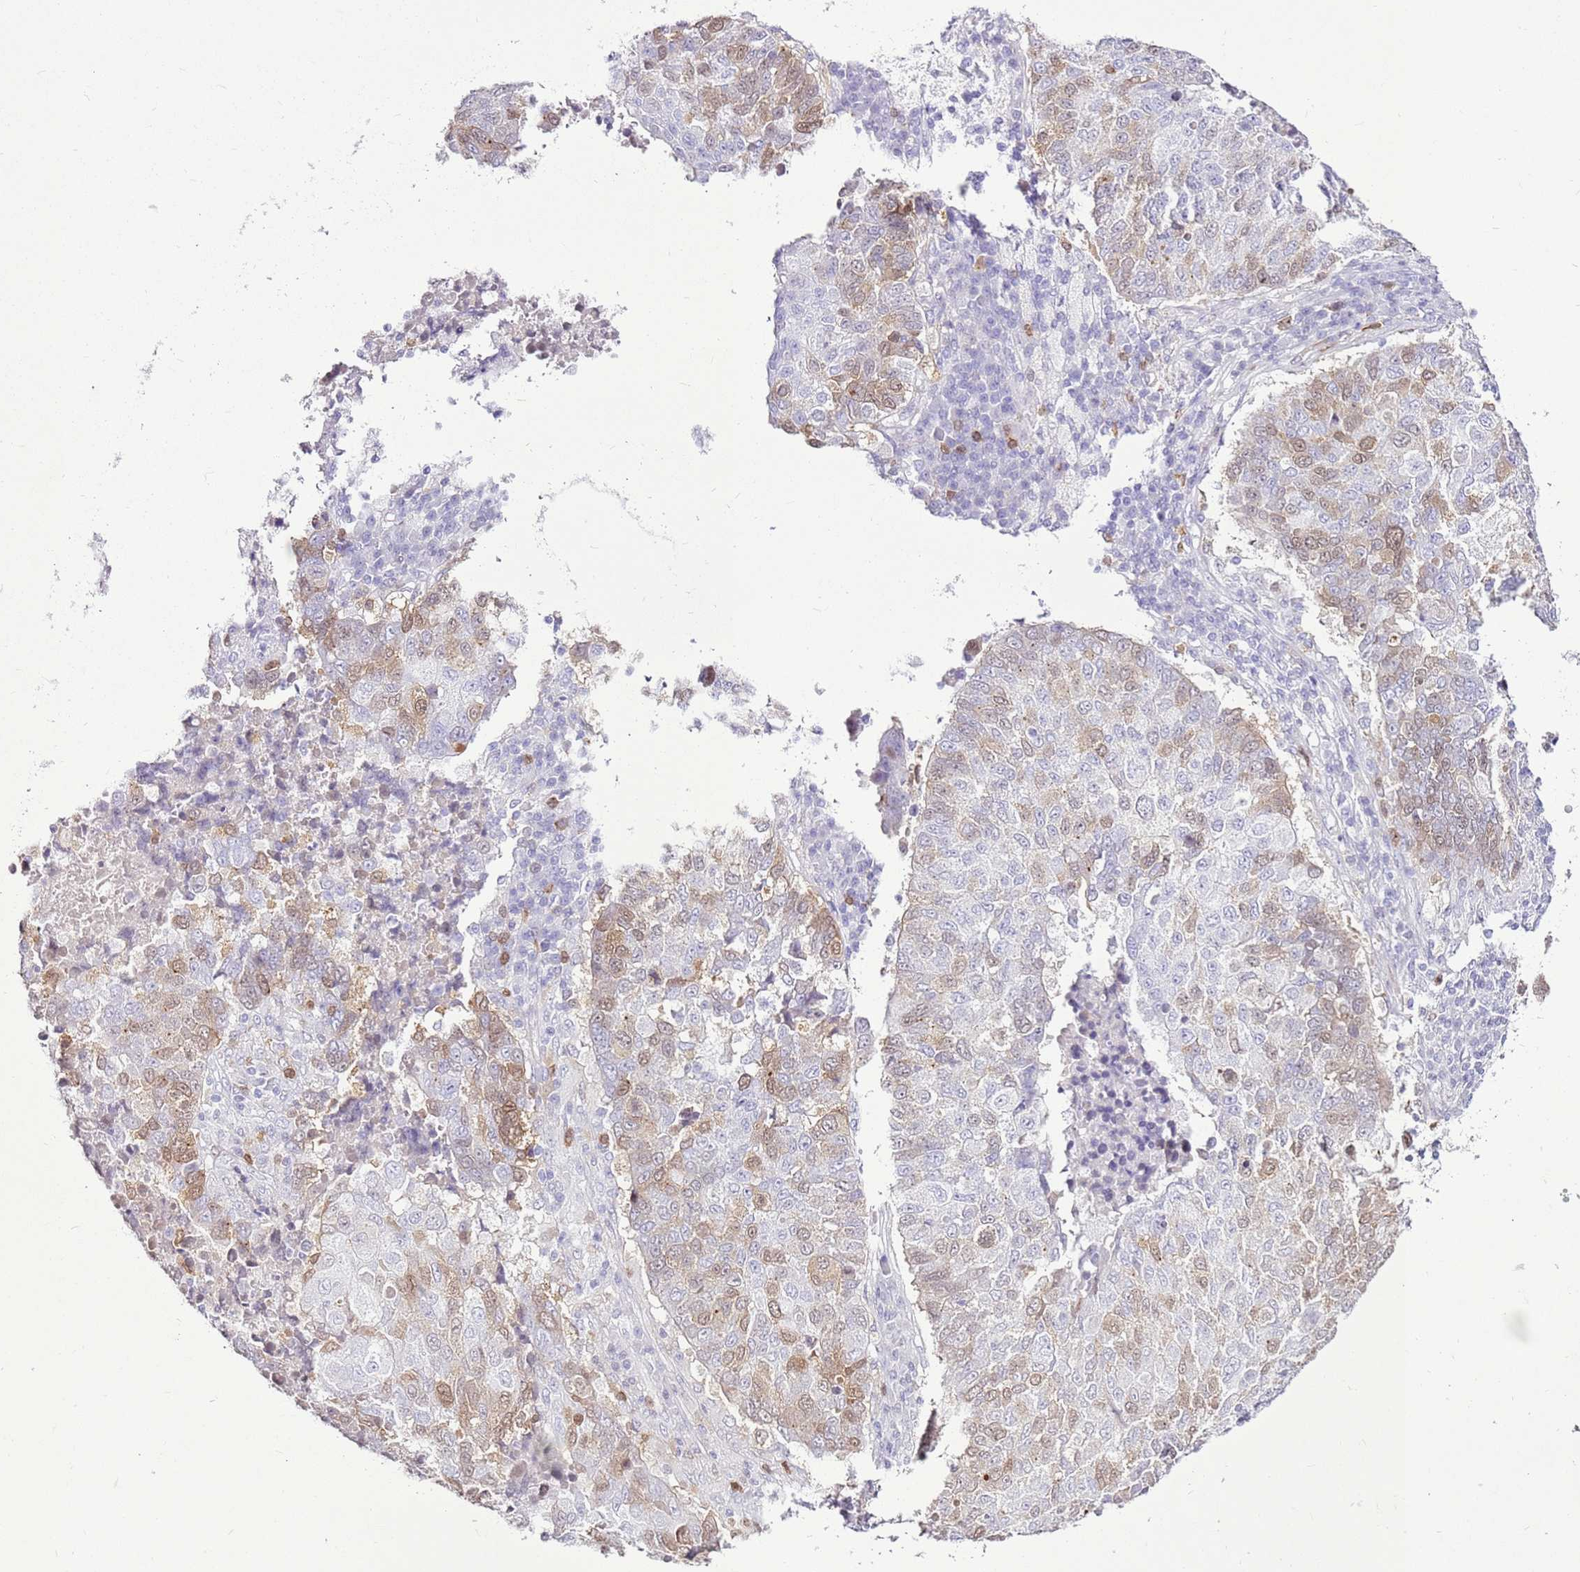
{"staining": {"intensity": "moderate", "quantity": "25%-75%", "location": "cytoplasmic/membranous"}, "tissue": "lung cancer", "cell_type": "Tumor cells", "image_type": "cancer", "snomed": [{"axis": "morphology", "description": "Squamous cell carcinoma, NOS"}, {"axis": "topography", "description": "Lung"}], "caption": "DAB immunohistochemical staining of lung cancer (squamous cell carcinoma) reveals moderate cytoplasmic/membranous protein expression in about 25%-75% of tumor cells.", "gene": "SPC25", "patient": {"sex": "male", "age": 73}}